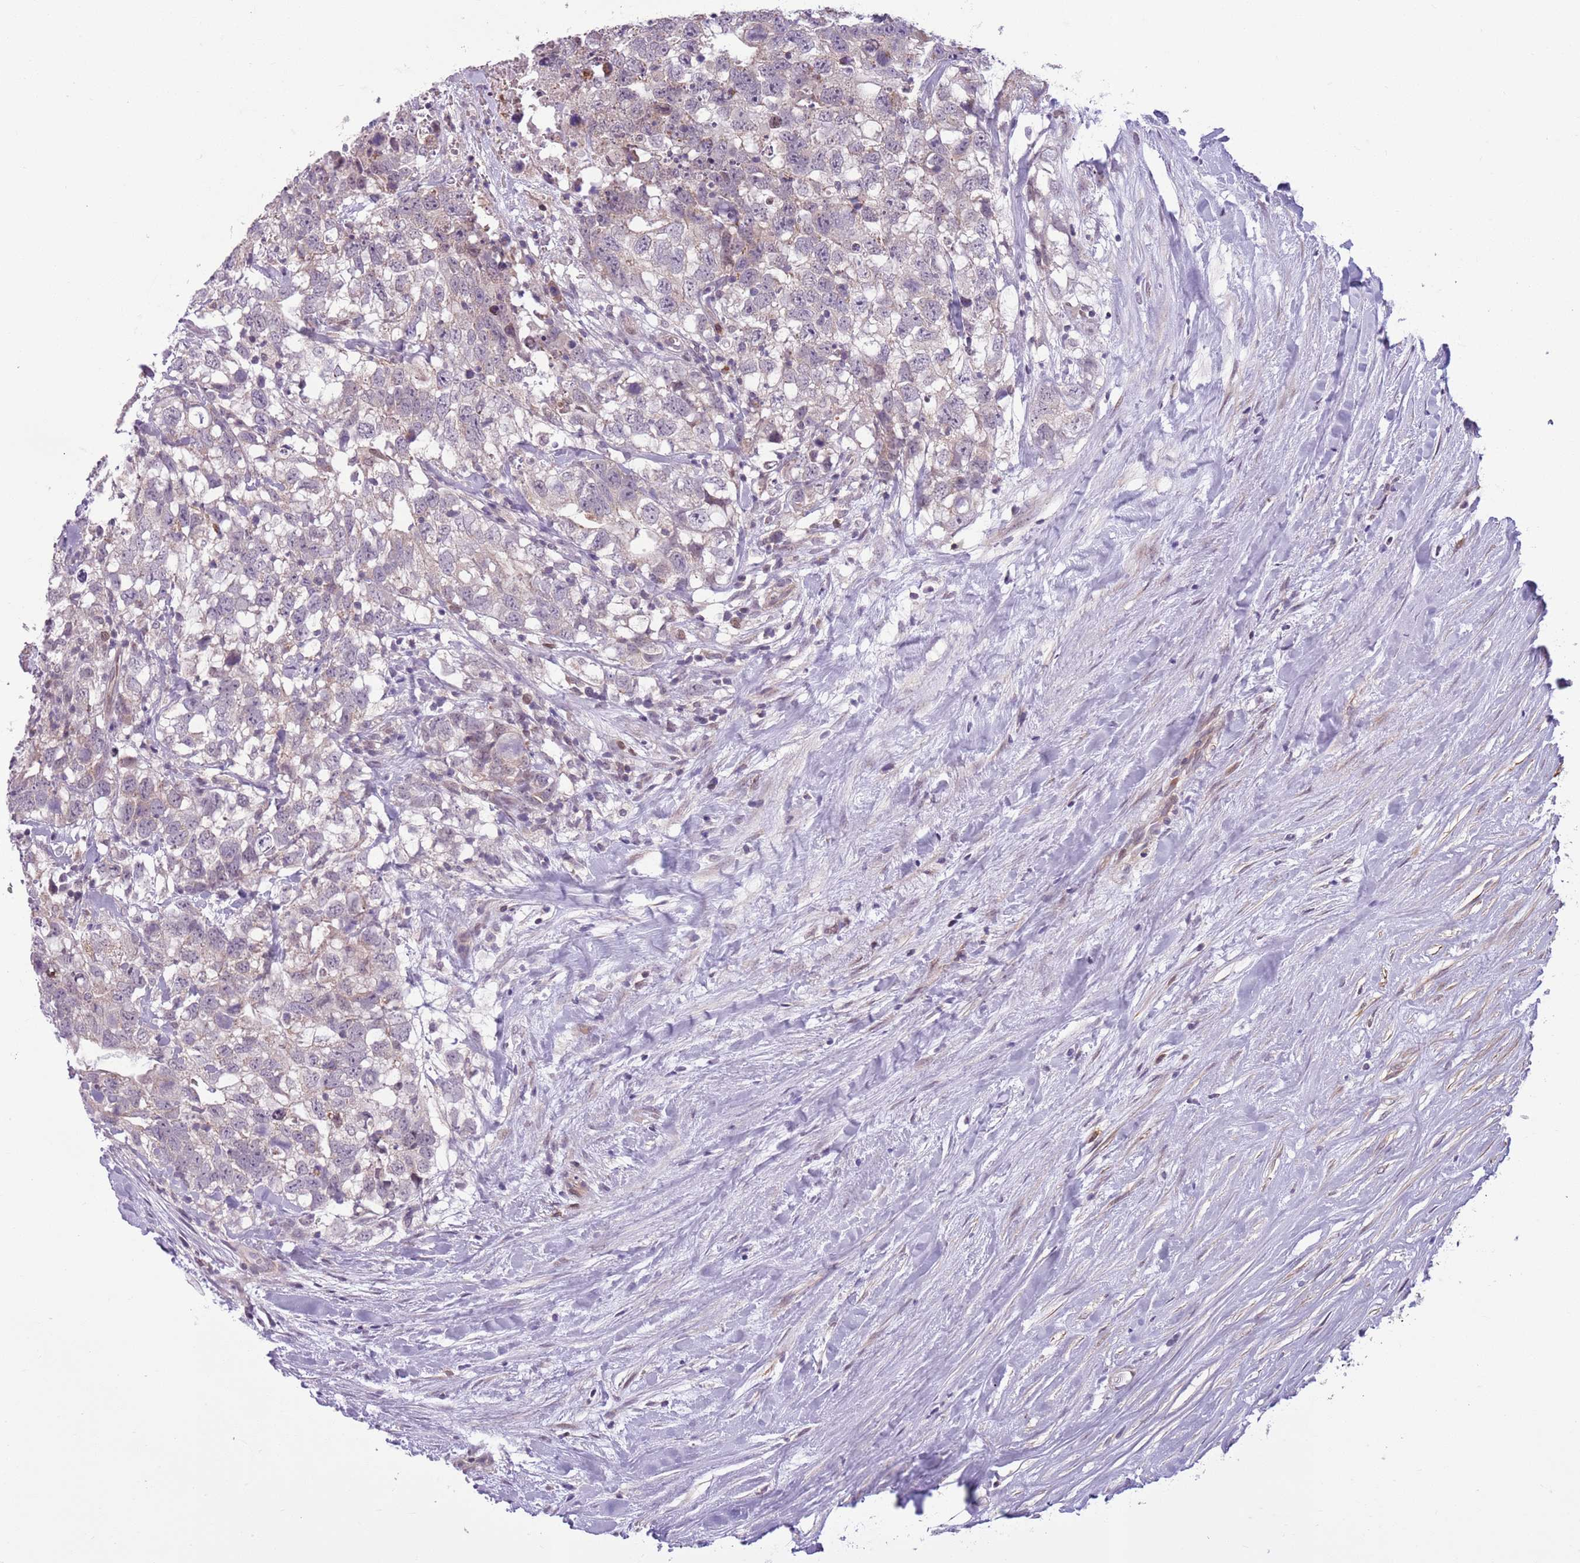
{"staining": {"intensity": "negative", "quantity": "none", "location": "none"}, "tissue": "testis cancer", "cell_type": "Tumor cells", "image_type": "cancer", "snomed": [{"axis": "morphology", "description": "Seminoma, NOS"}, {"axis": "morphology", "description": "Carcinoma, Embryonal, NOS"}, {"axis": "topography", "description": "Testis"}], "caption": "A high-resolution micrograph shows IHC staining of seminoma (testis), which shows no significant expression in tumor cells.", "gene": "JAML", "patient": {"sex": "male", "age": 29}}